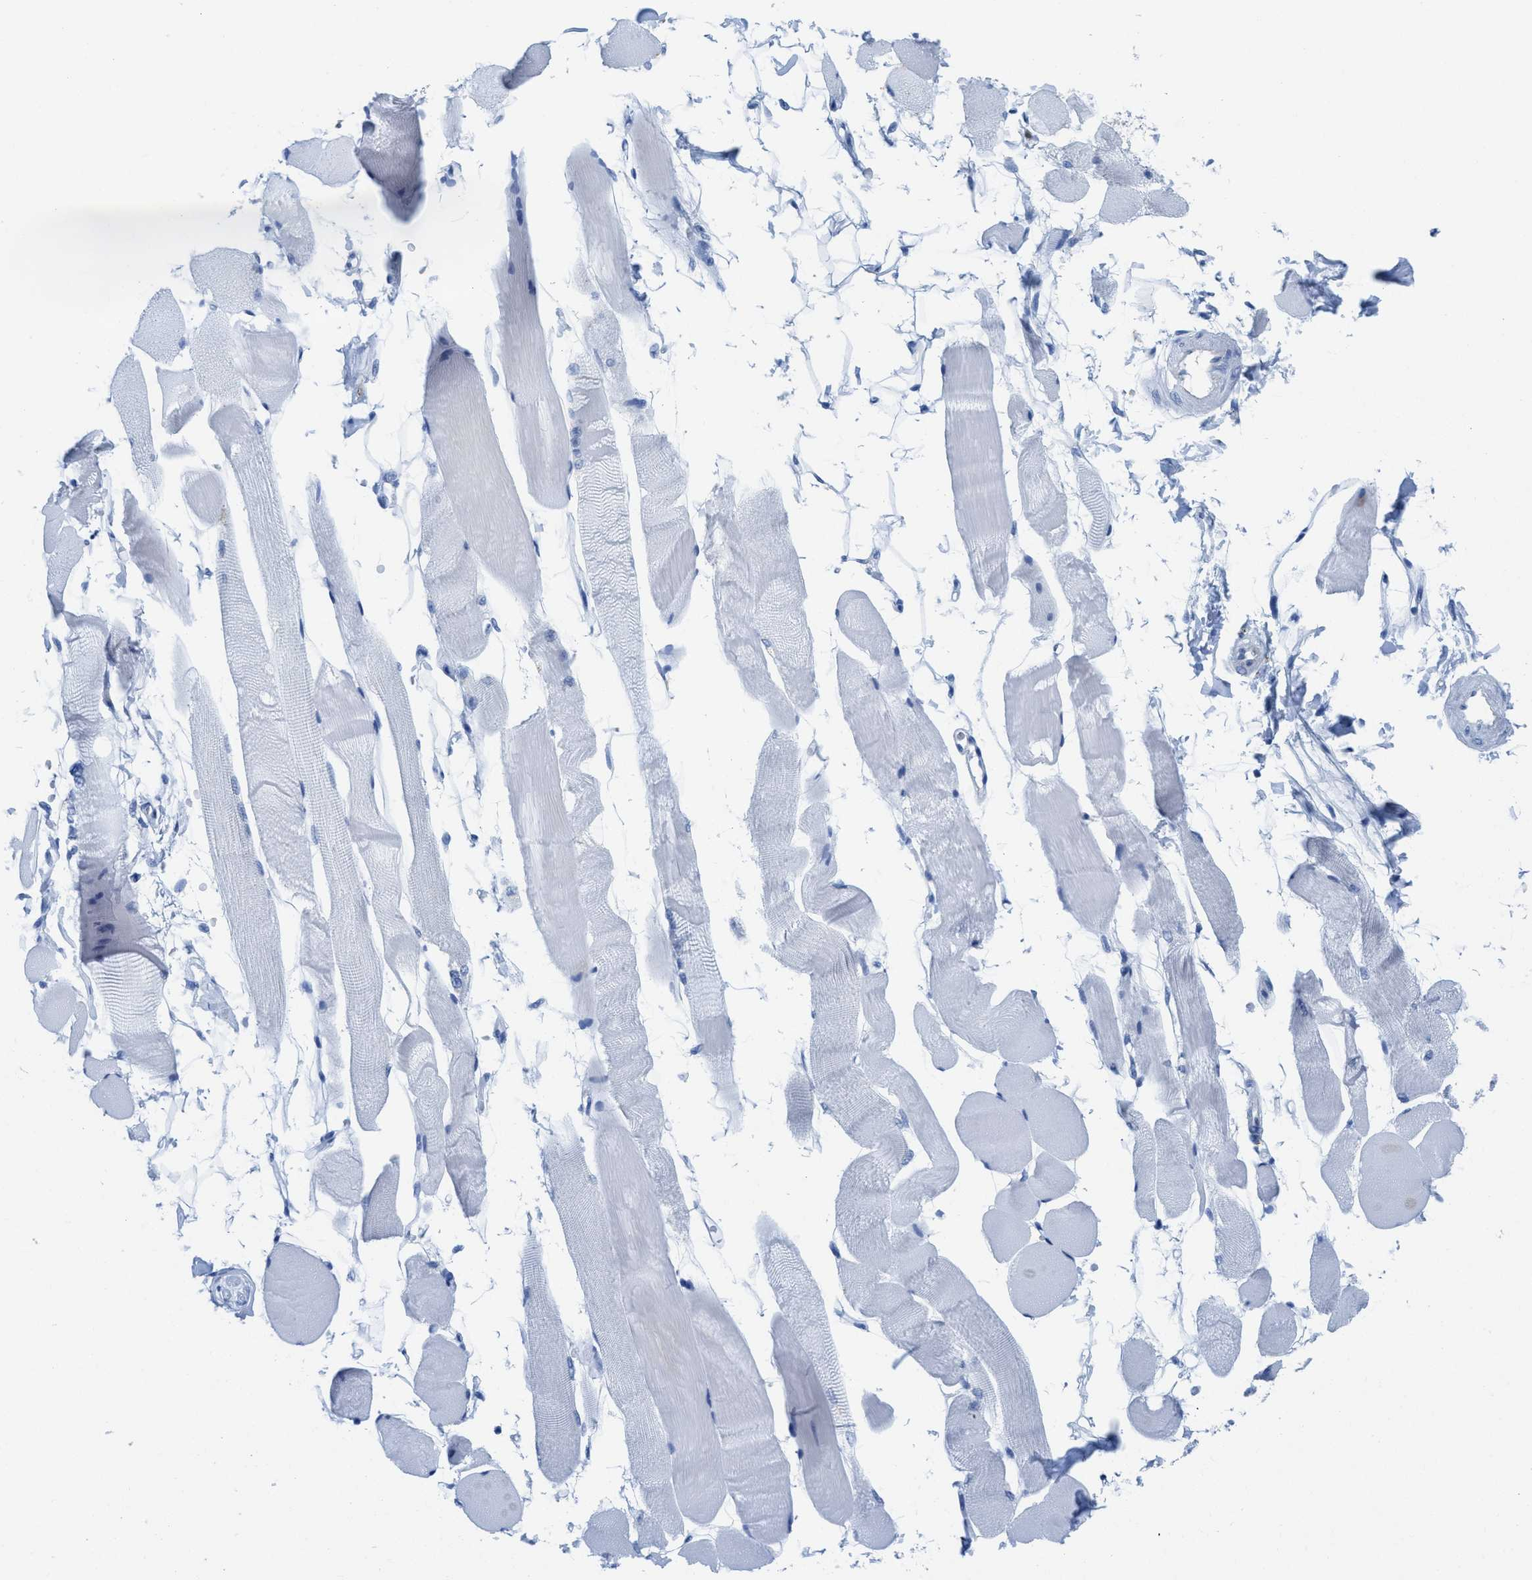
{"staining": {"intensity": "negative", "quantity": "none", "location": "none"}, "tissue": "skeletal muscle", "cell_type": "Myocytes", "image_type": "normal", "snomed": [{"axis": "morphology", "description": "Normal tissue, NOS"}, {"axis": "topography", "description": "Skeletal muscle"}, {"axis": "topography", "description": "Peripheral nerve tissue"}], "caption": "DAB immunohistochemical staining of unremarkable human skeletal muscle exhibits no significant positivity in myocytes.", "gene": "WDR4", "patient": {"sex": "female", "age": 84}}